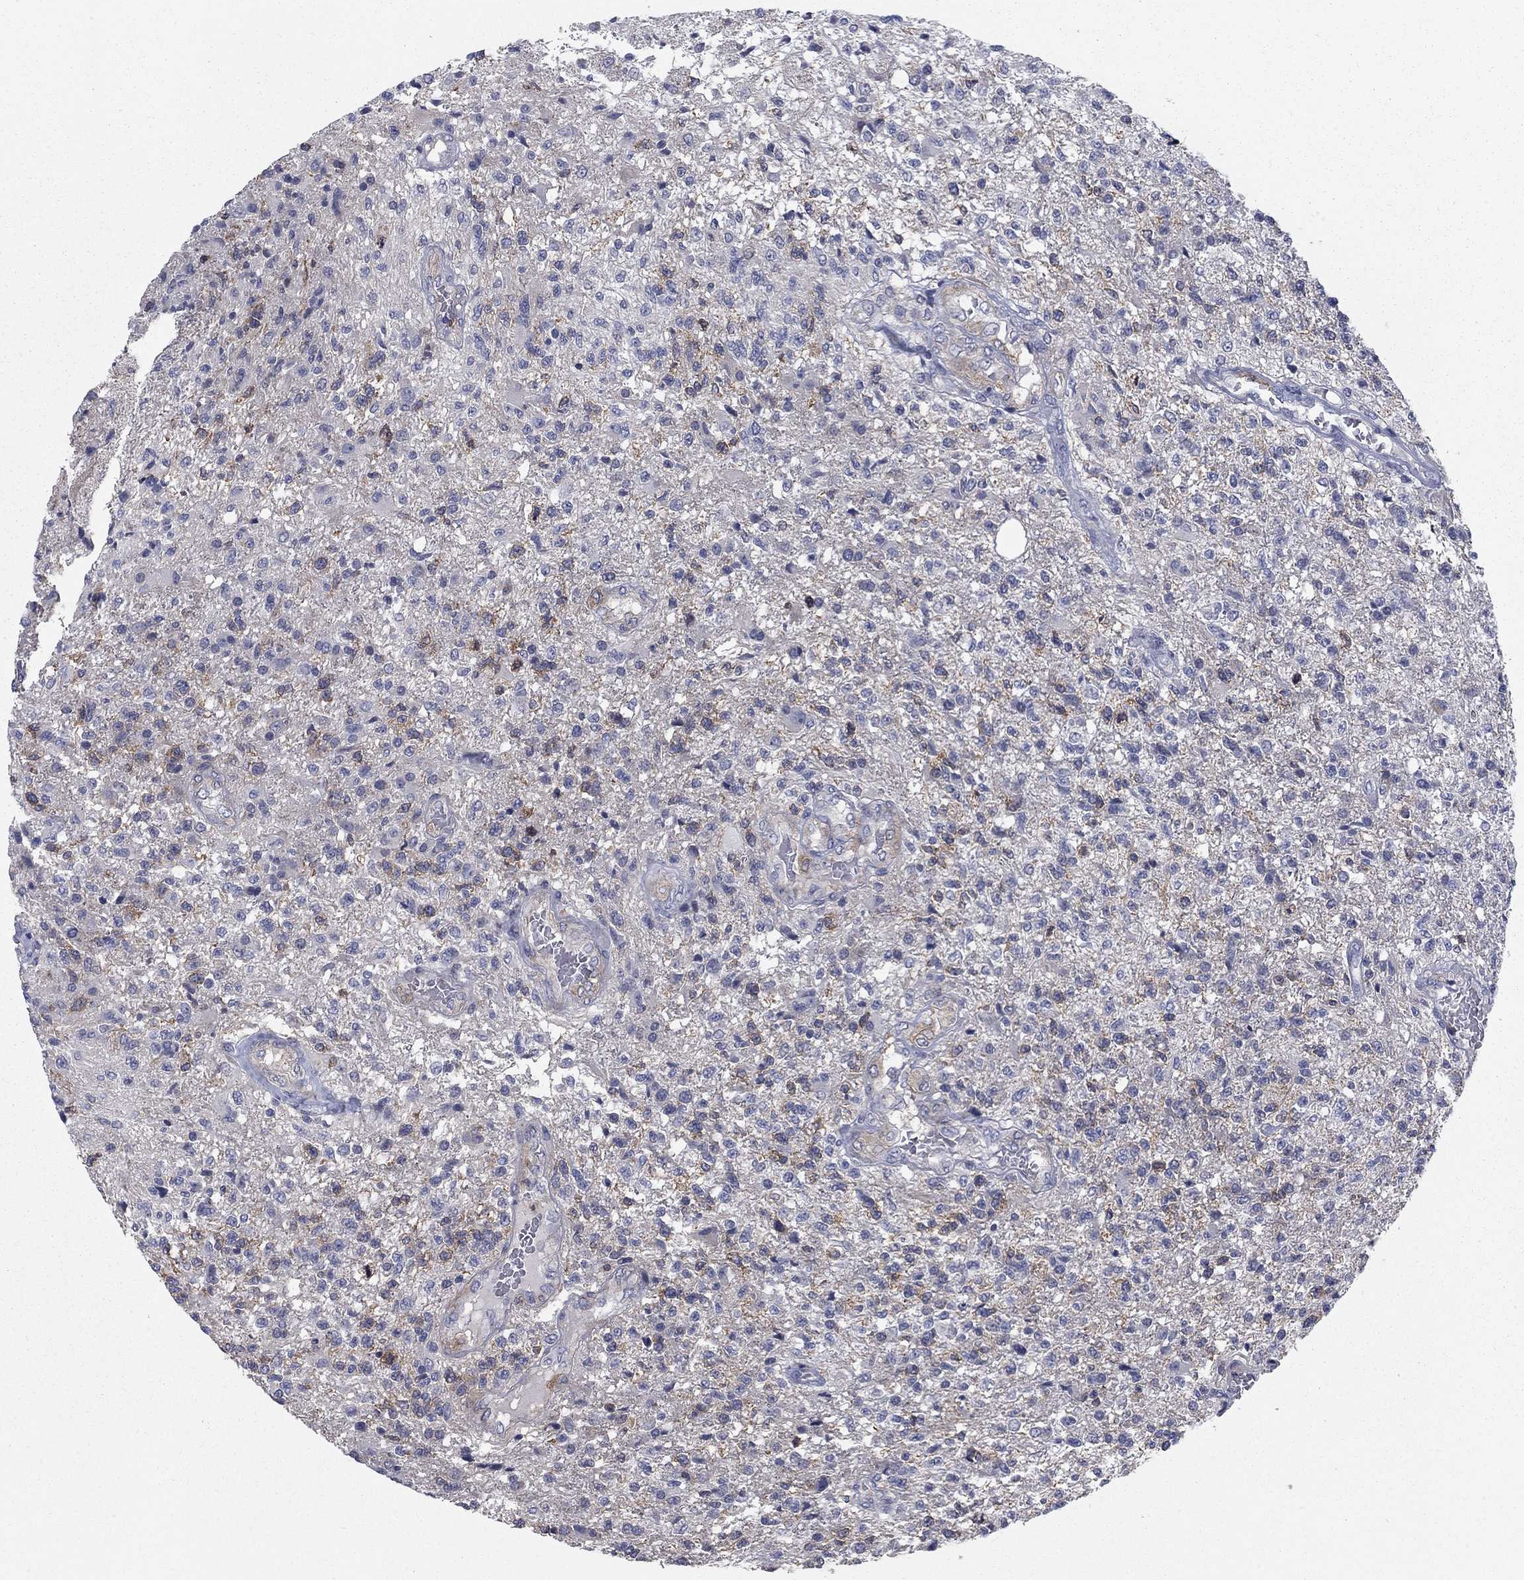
{"staining": {"intensity": "negative", "quantity": "none", "location": "none"}, "tissue": "glioma", "cell_type": "Tumor cells", "image_type": "cancer", "snomed": [{"axis": "morphology", "description": "Glioma, malignant, High grade"}, {"axis": "topography", "description": "Brain"}], "caption": "A micrograph of glioma stained for a protein shows no brown staining in tumor cells. (Stains: DAB (3,3'-diaminobenzidine) immunohistochemistry with hematoxylin counter stain, Microscopy: brightfield microscopy at high magnification).", "gene": "KIF15", "patient": {"sex": "male", "age": 56}}